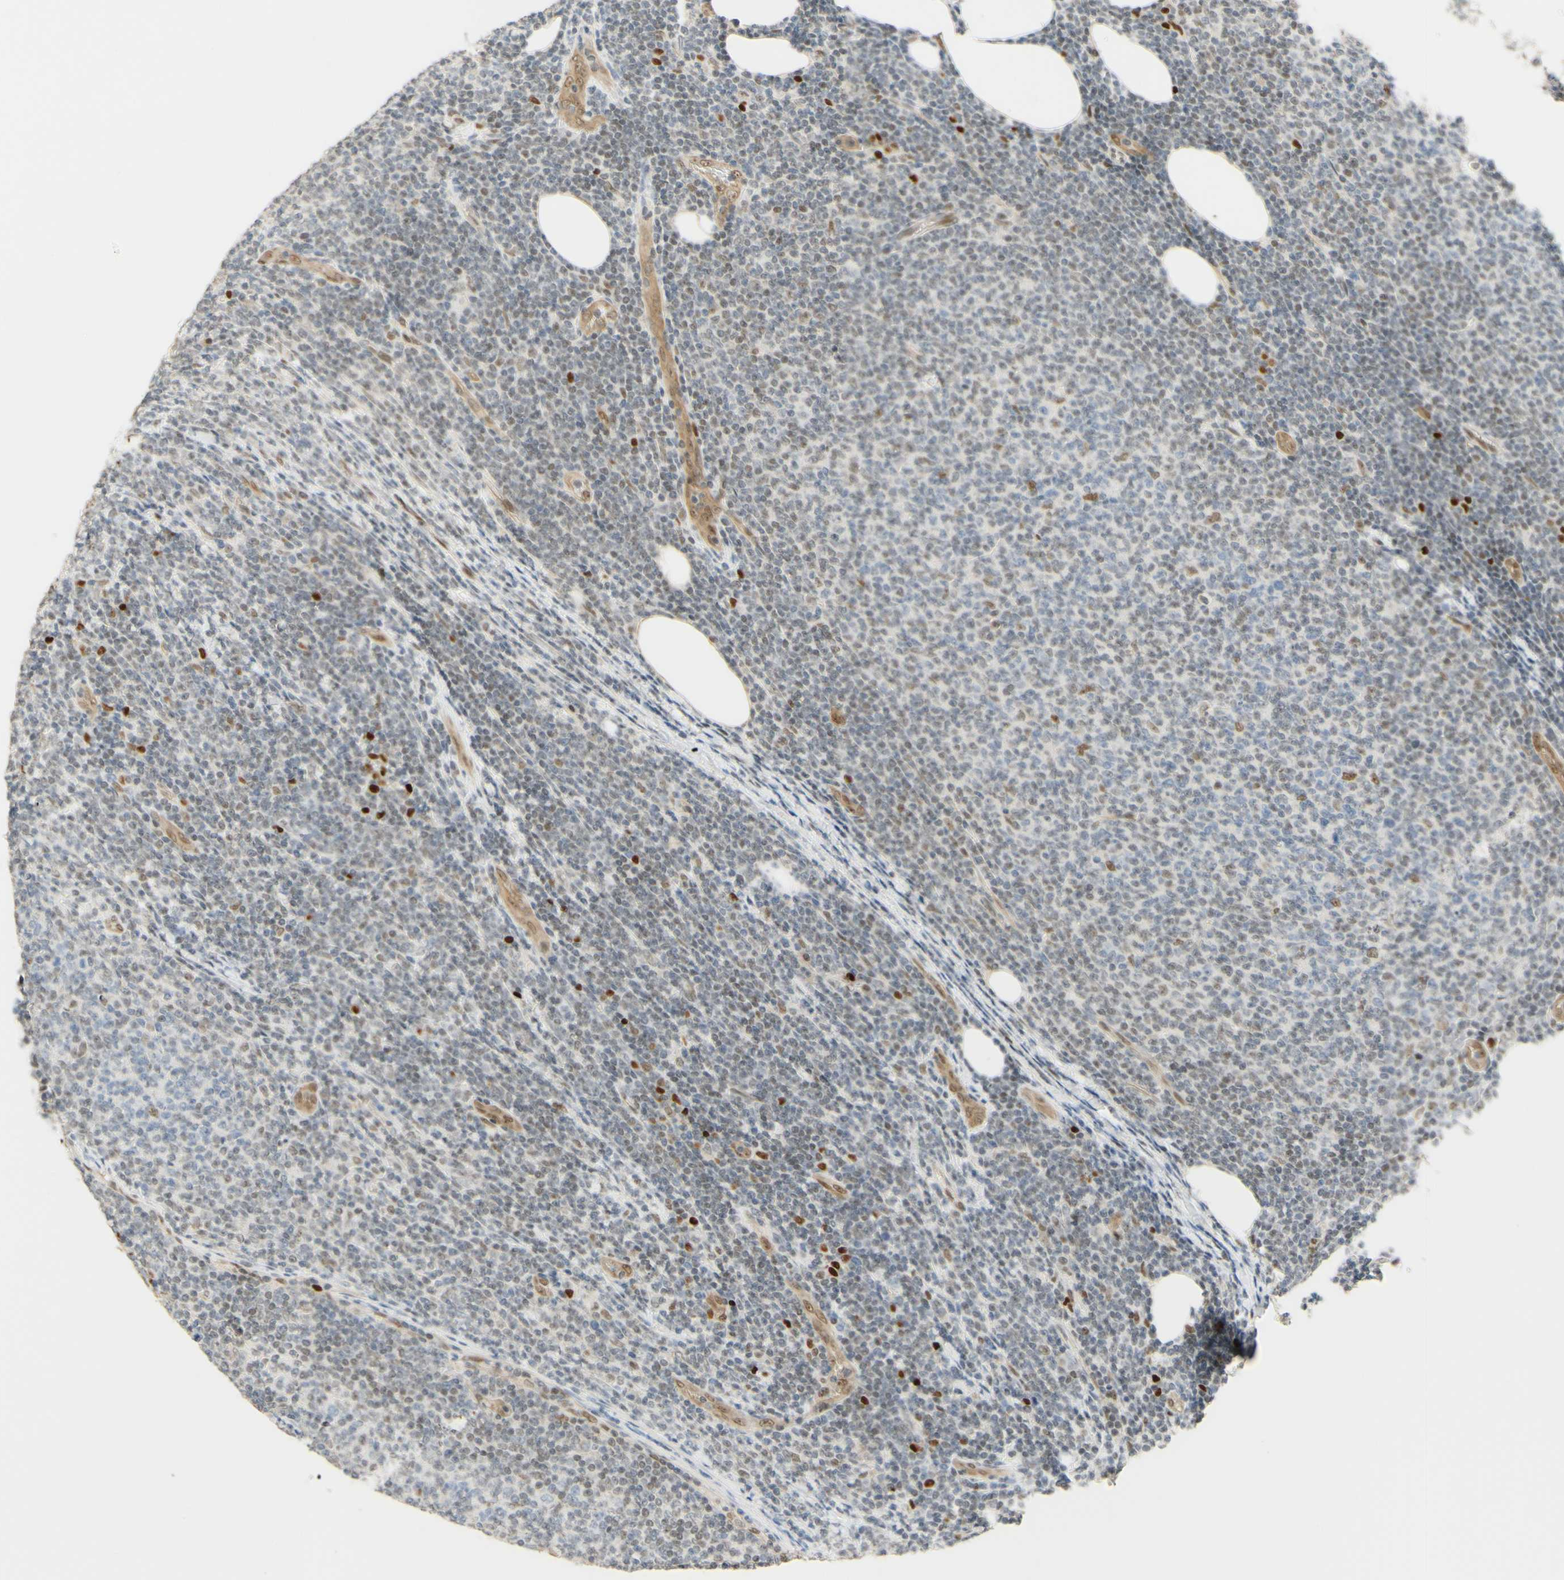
{"staining": {"intensity": "weak", "quantity": "25%-75%", "location": "nuclear"}, "tissue": "lymphoma", "cell_type": "Tumor cells", "image_type": "cancer", "snomed": [{"axis": "morphology", "description": "Malignant lymphoma, non-Hodgkin's type, Low grade"}, {"axis": "topography", "description": "Lymph node"}], "caption": "A low amount of weak nuclear positivity is identified in approximately 25%-75% of tumor cells in low-grade malignant lymphoma, non-Hodgkin's type tissue.", "gene": "POLB", "patient": {"sex": "male", "age": 66}}